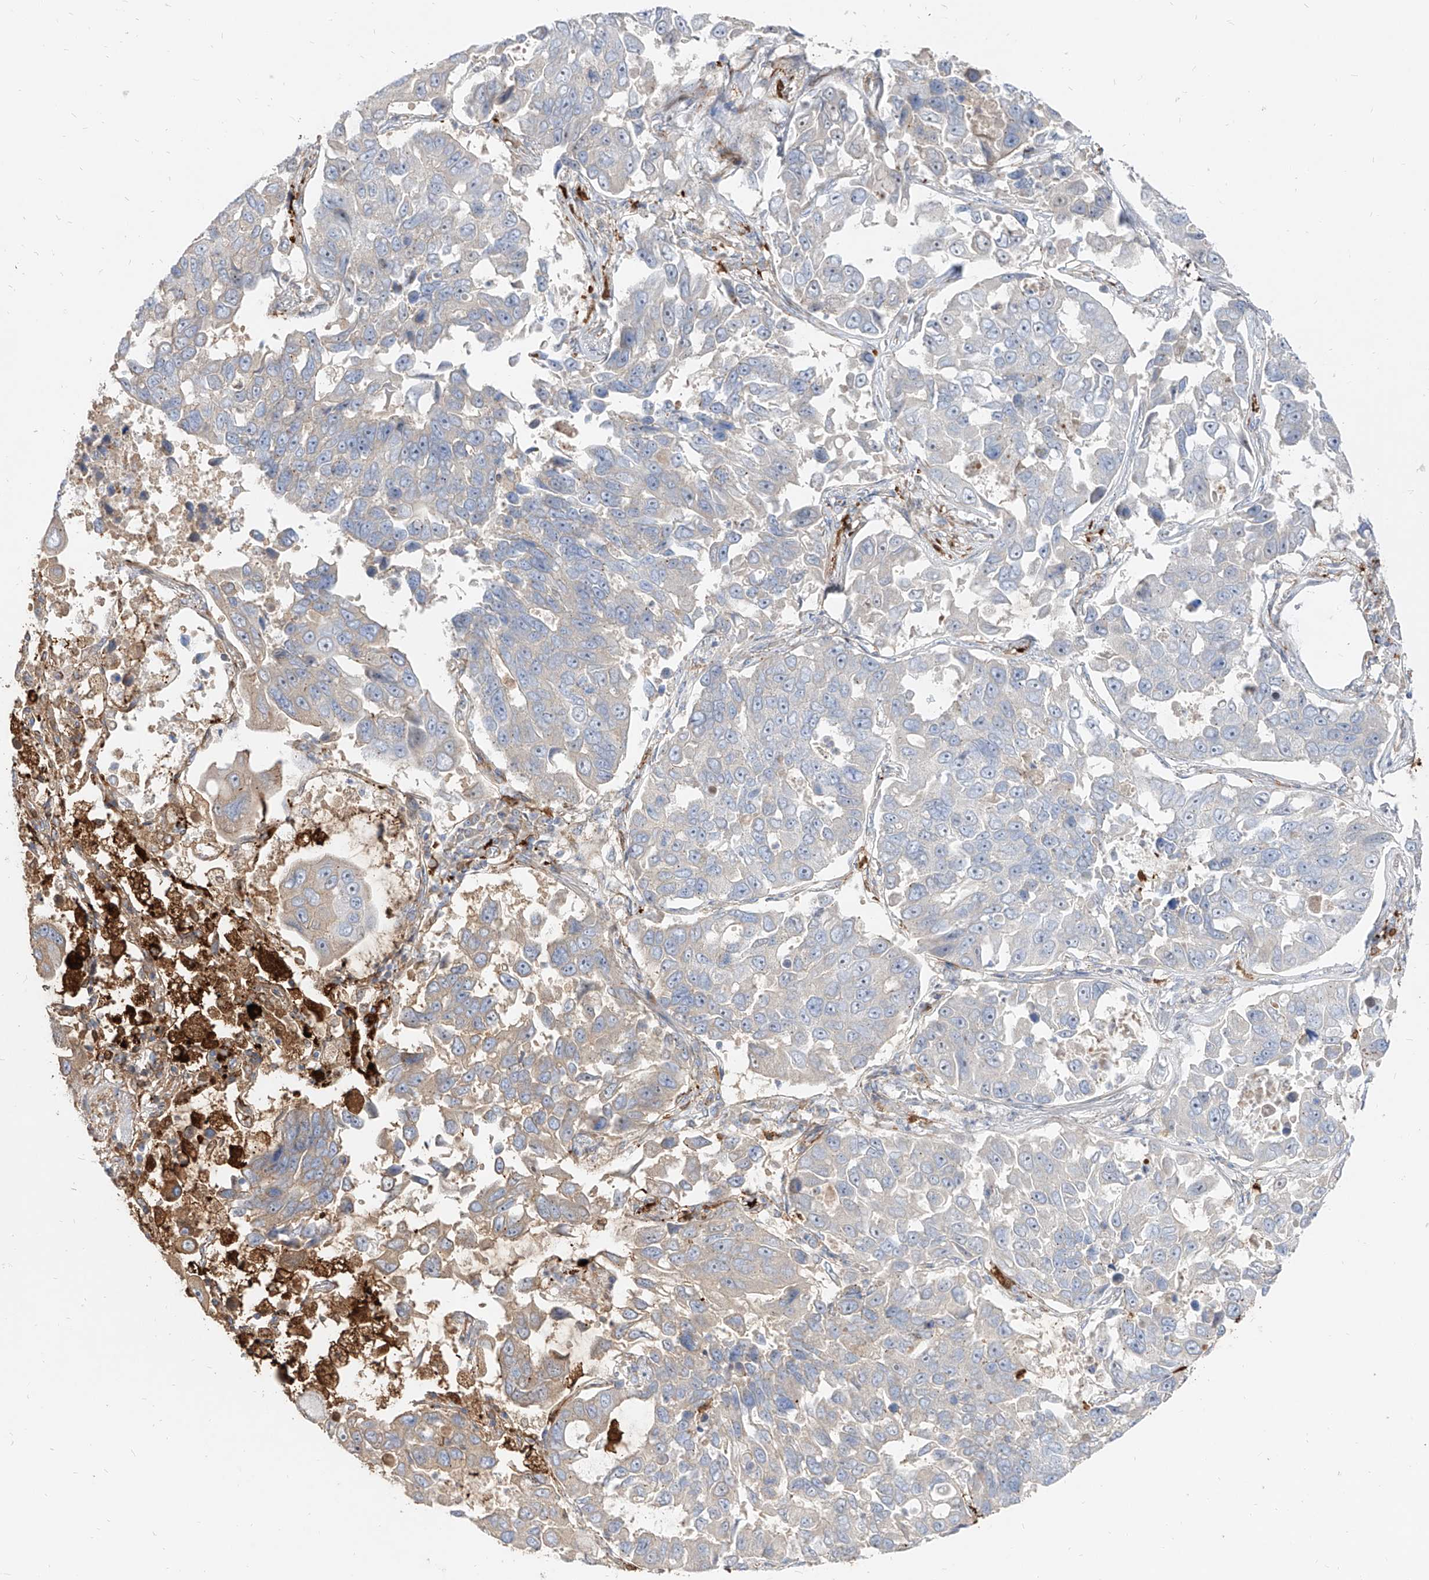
{"staining": {"intensity": "weak", "quantity": "<25%", "location": "cytoplasmic/membranous"}, "tissue": "lung cancer", "cell_type": "Tumor cells", "image_type": "cancer", "snomed": [{"axis": "morphology", "description": "Adenocarcinoma, NOS"}, {"axis": "topography", "description": "Lung"}], "caption": "This is an IHC histopathology image of human lung cancer. There is no staining in tumor cells.", "gene": "KYNU", "patient": {"sex": "male", "age": 64}}